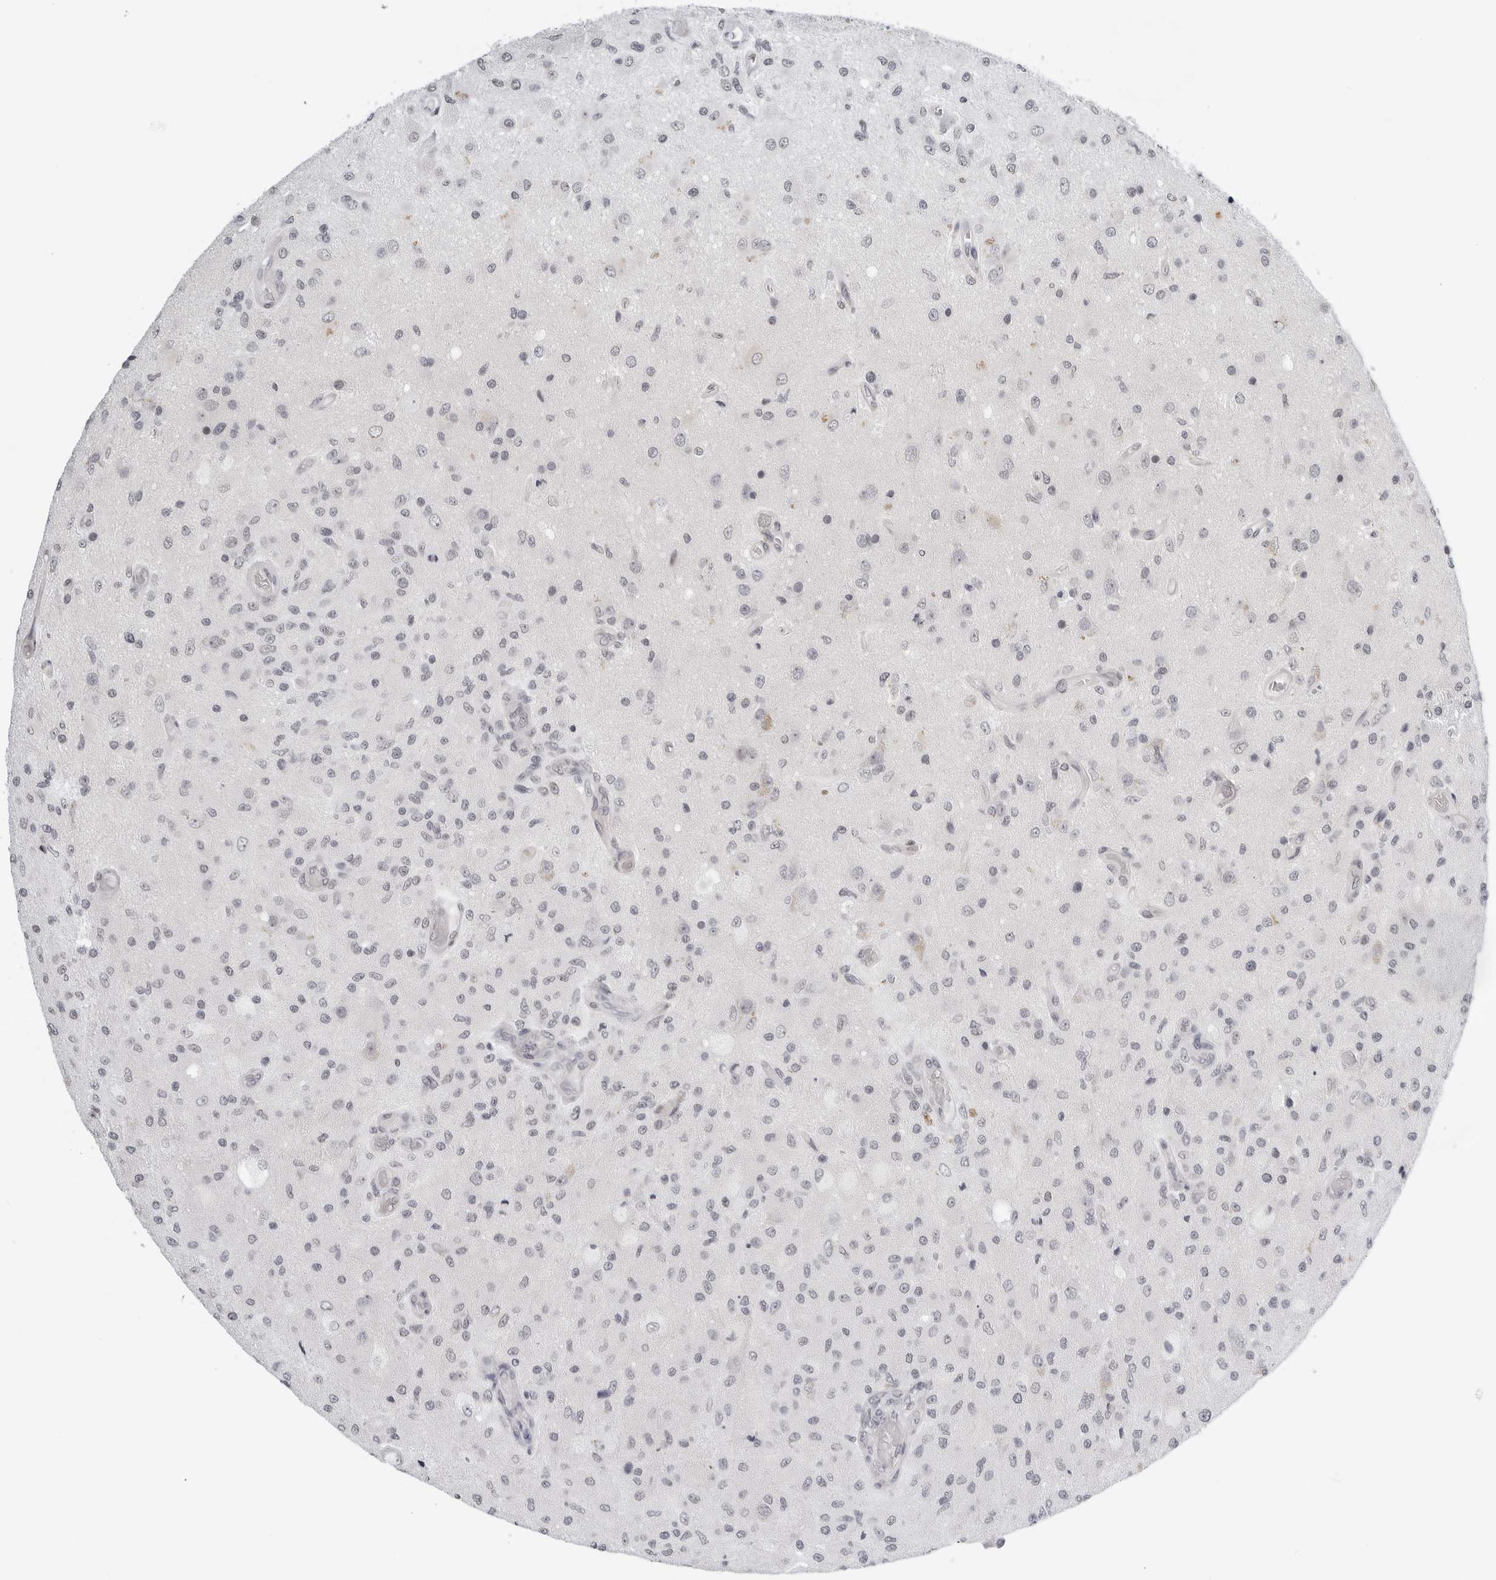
{"staining": {"intensity": "negative", "quantity": "none", "location": "none"}, "tissue": "glioma", "cell_type": "Tumor cells", "image_type": "cancer", "snomed": [{"axis": "morphology", "description": "Normal tissue, NOS"}, {"axis": "morphology", "description": "Glioma, malignant, High grade"}, {"axis": "topography", "description": "Cerebral cortex"}], "caption": "The immunohistochemistry (IHC) image has no significant expression in tumor cells of malignant high-grade glioma tissue. Brightfield microscopy of immunohistochemistry (IHC) stained with DAB (3,3'-diaminobenzidine) (brown) and hematoxylin (blue), captured at high magnification.", "gene": "TOX4", "patient": {"sex": "male", "age": 77}}